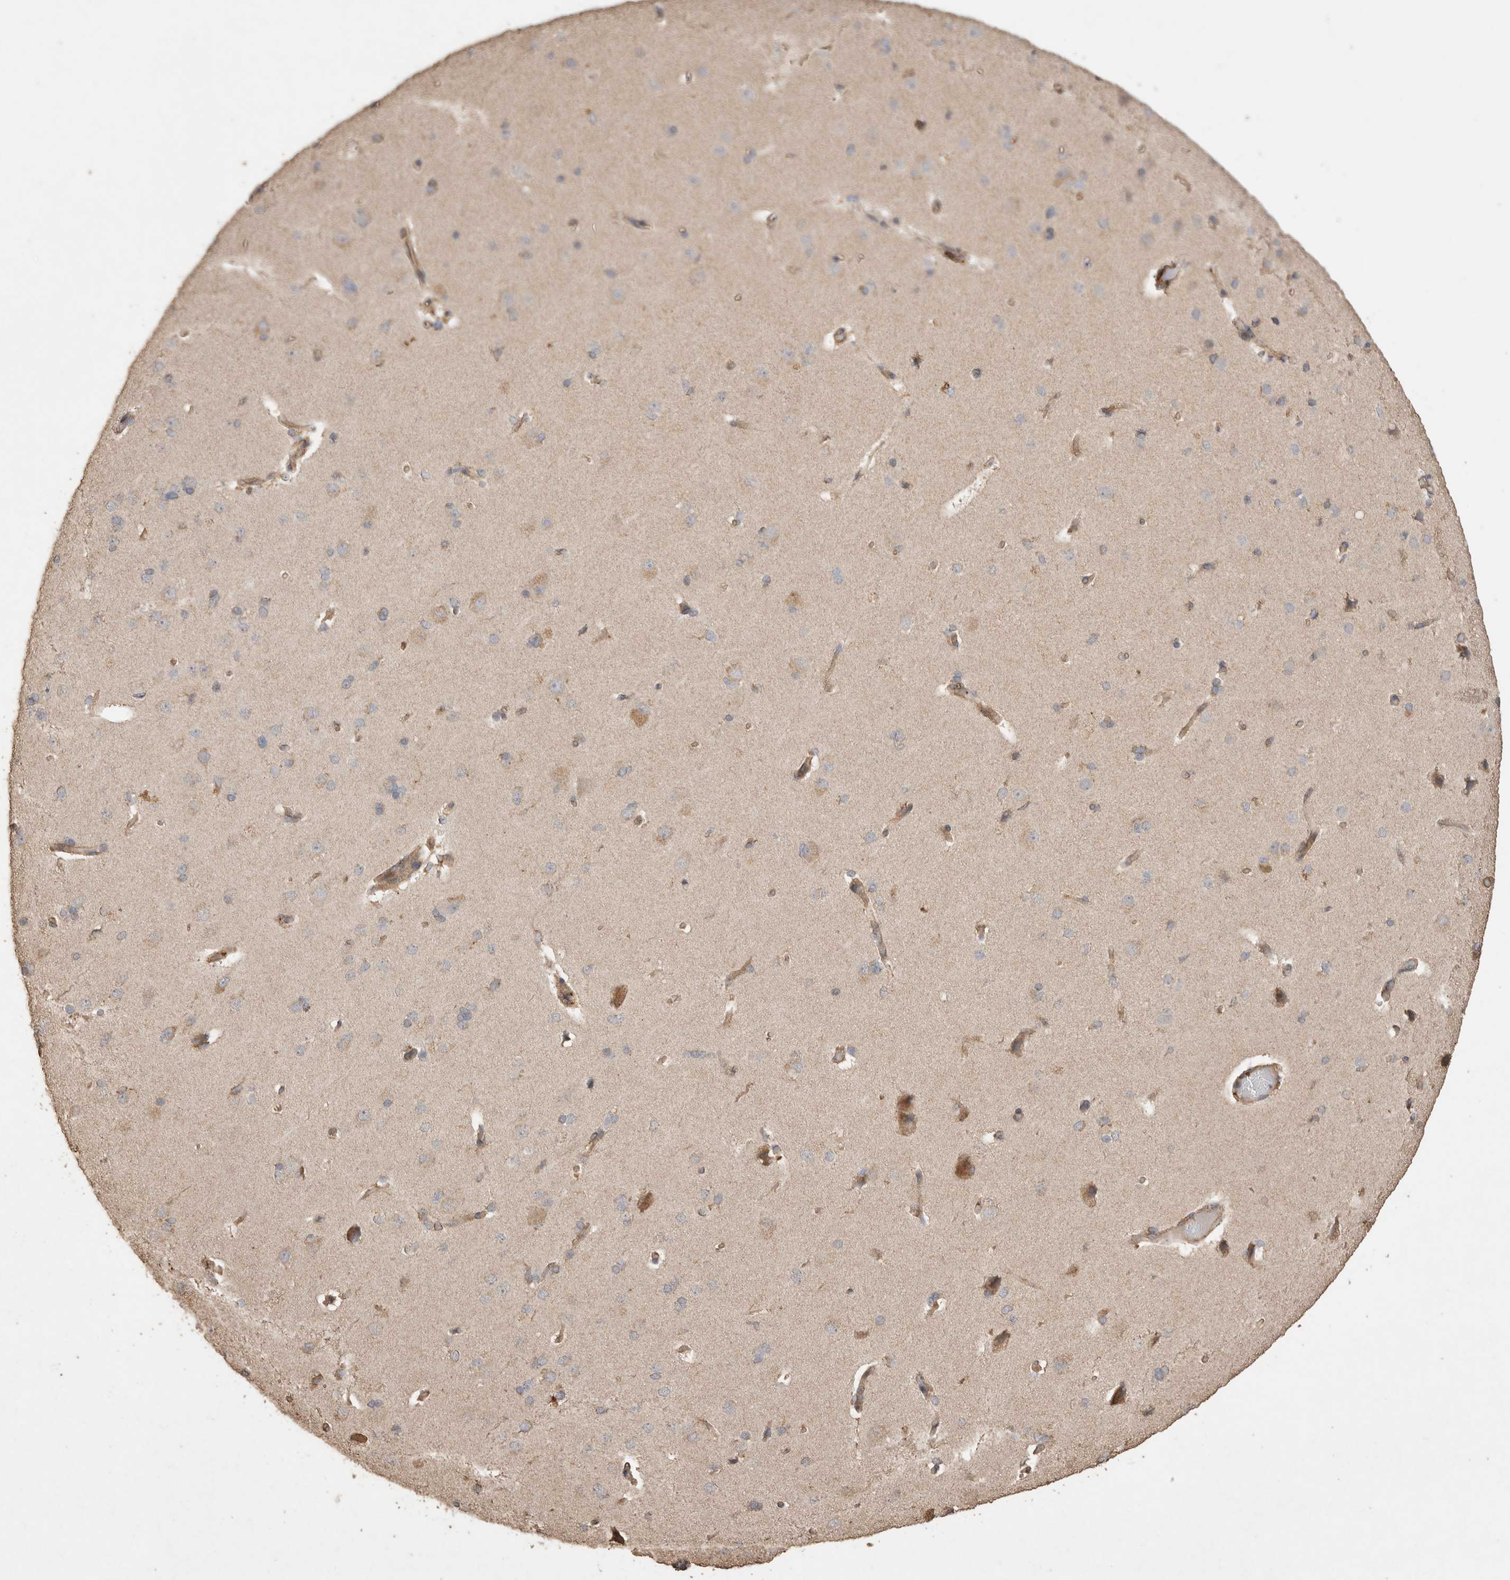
{"staining": {"intensity": "moderate", "quantity": ">75%", "location": "cytoplasmic/membranous"}, "tissue": "cerebral cortex", "cell_type": "Endothelial cells", "image_type": "normal", "snomed": [{"axis": "morphology", "description": "Normal tissue, NOS"}, {"axis": "topography", "description": "Cerebral cortex"}], "caption": "Cerebral cortex stained with DAB IHC reveals medium levels of moderate cytoplasmic/membranous positivity in approximately >75% of endothelial cells.", "gene": "SNX31", "patient": {"sex": "male", "age": 62}}